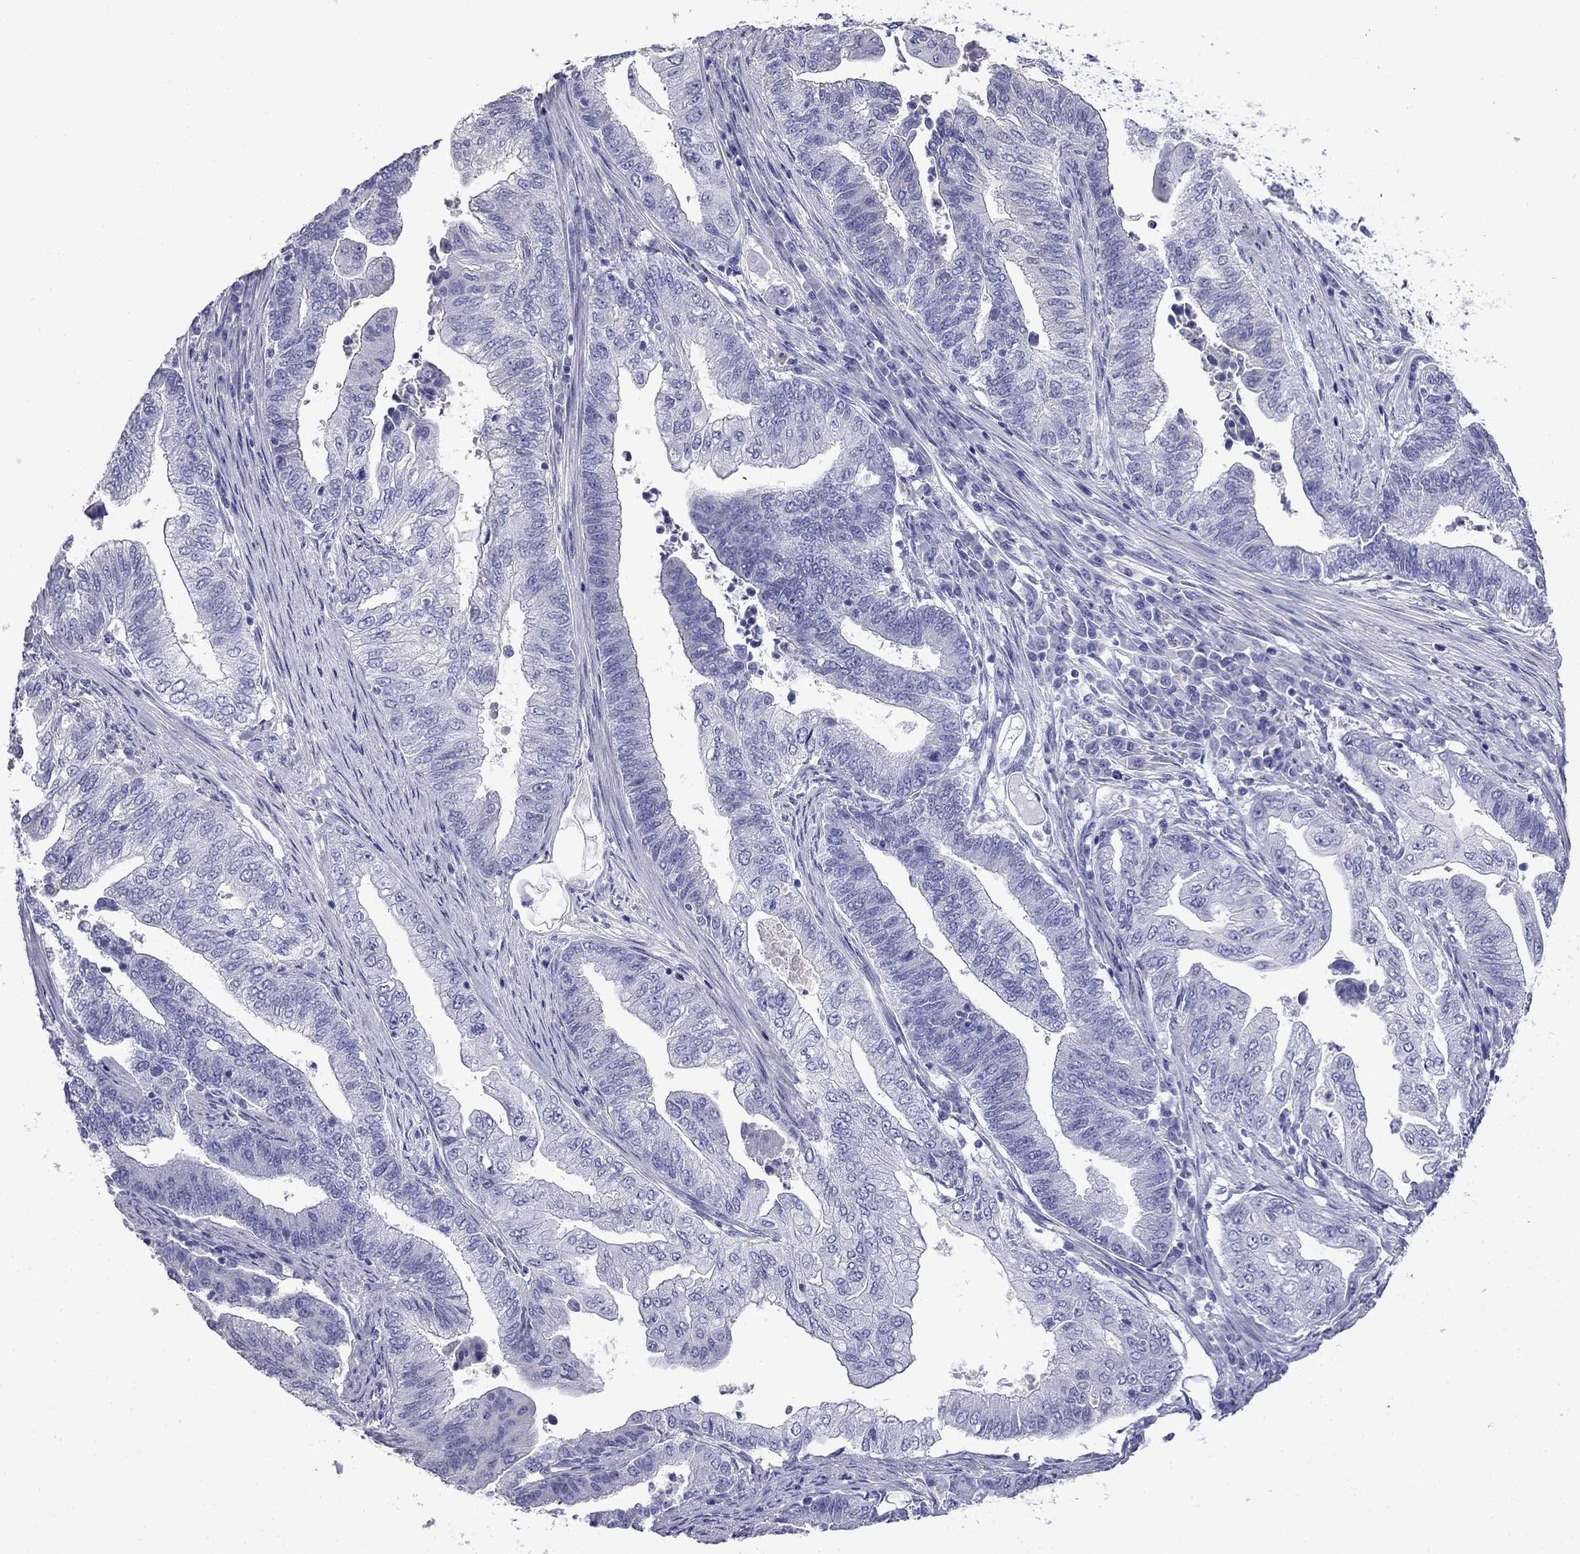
{"staining": {"intensity": "negative", "quantity": "none", "location": "none"}, "tissue": "endometrial cancer", "cell_type": "Tumor cells", "image_type": "cancer", "snomed": [{"axis": "morphology", "description": "Adenocarcinoma, NOS"}, {"axis": "topography", "description": "Uterus"}, {"axis": "topography", "description": "Endometrium"}], "caption": "Photomicrograph shows no significant protein positivity in tumor cells of endometrial adenocarcinoma. (Stains: DAB immunohistochemistry (IHC) with hematoxylin counter stain, Microscopy: brightfield microscopy at high magnification).", "gene": "MYO15A", "patient": {"sex": "female", "age": 54}}